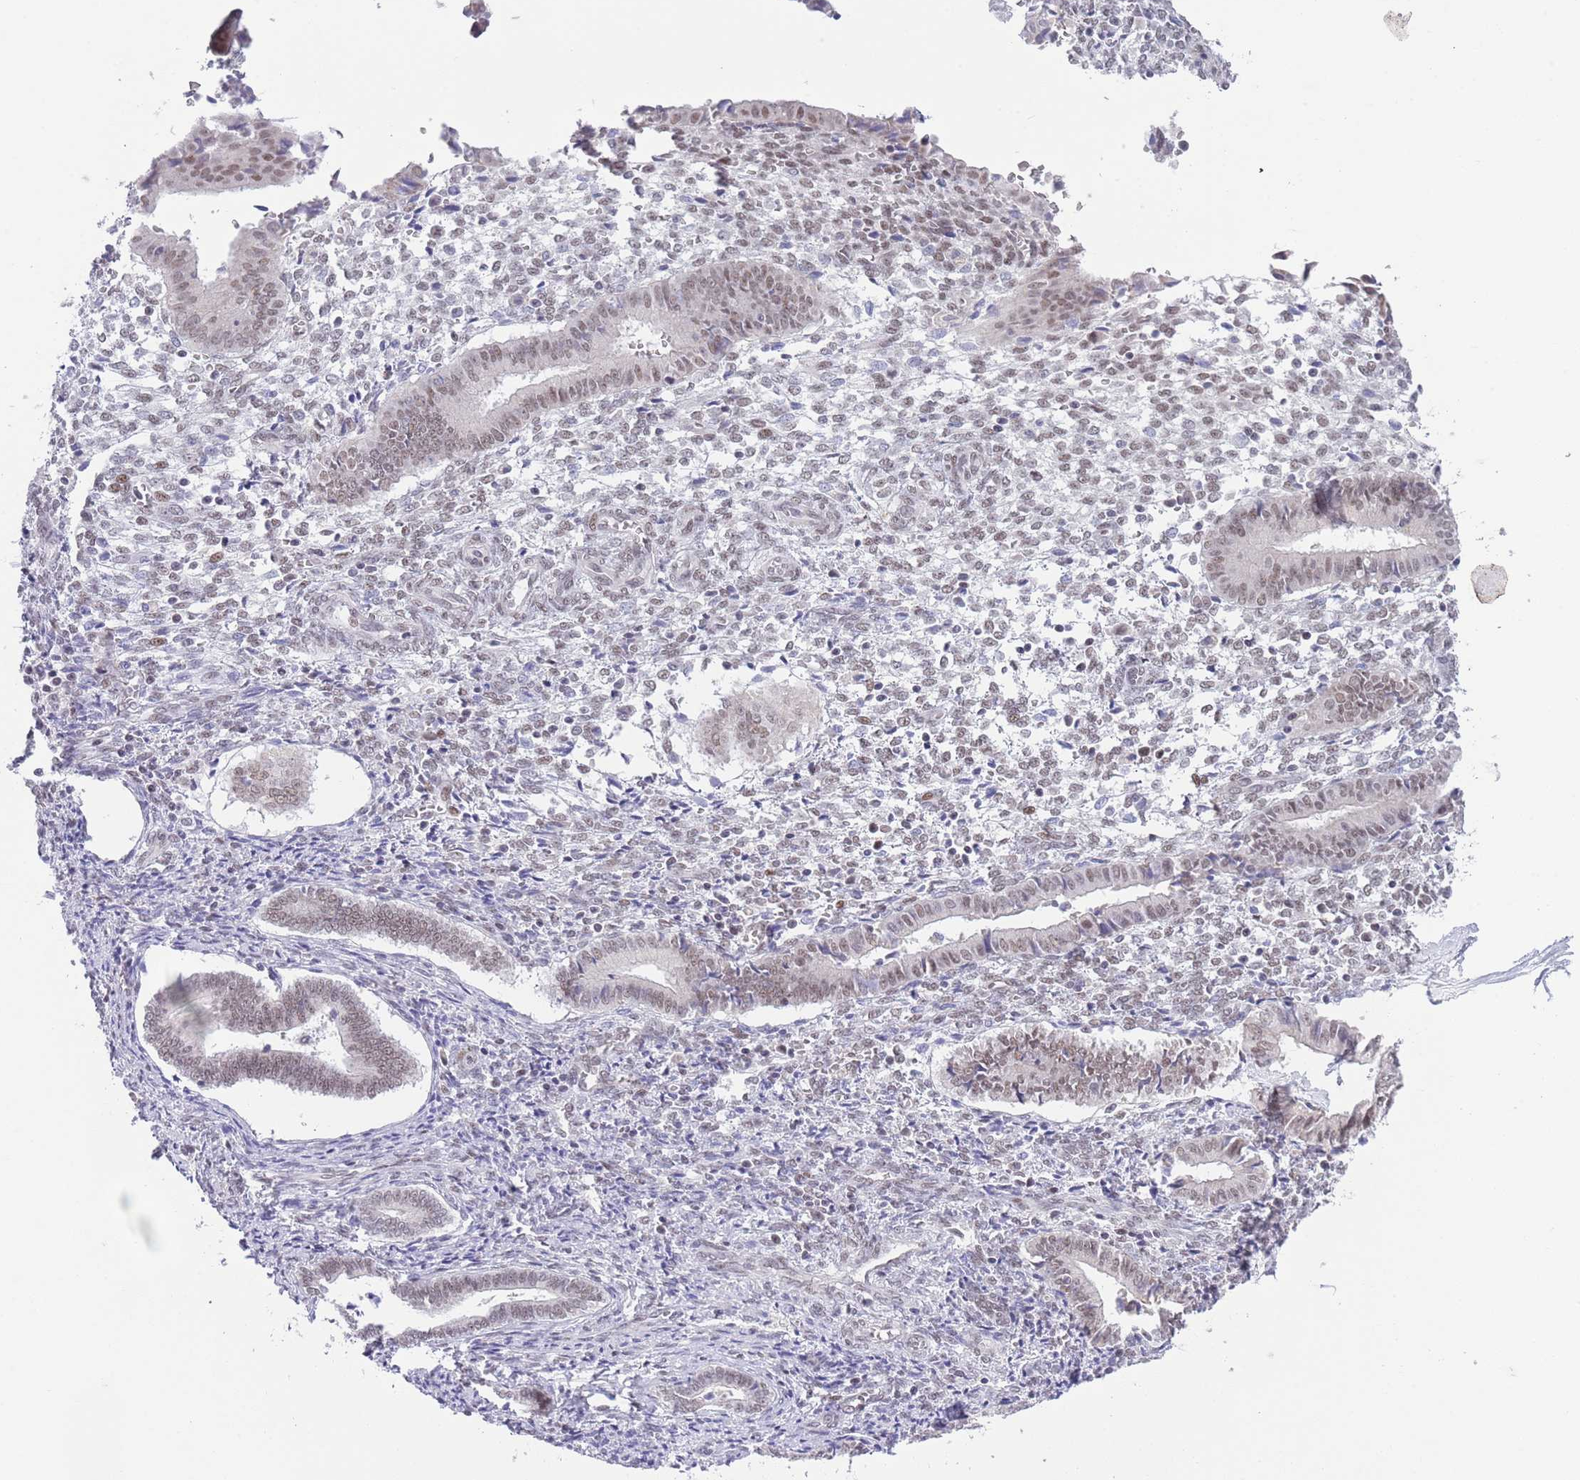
{"staining": {"intensity": "weak", "quantity": ">75%", "location": "nuclear"}, "tissue": "endometrium", "cell_type": "Cells in endometrial stroma", "image_type": "normal", "snomed": [{"axis": "morphology", "description": "Normal tissue, NOS"}, {"axis": "topography", "description": "Other"}, {"axis": "topography", "description": "Endometrium"}], "caption": "This histopathology image reveals benign endometrium stained with immunohistochemistry to label a protein in brown. The nuclear of cells in endometrial stroma show weak positivity for the protein. Nuclei are counter-stained blue.", "gene": "RFX1", "patient": {"sex": "female", "age": 44}}